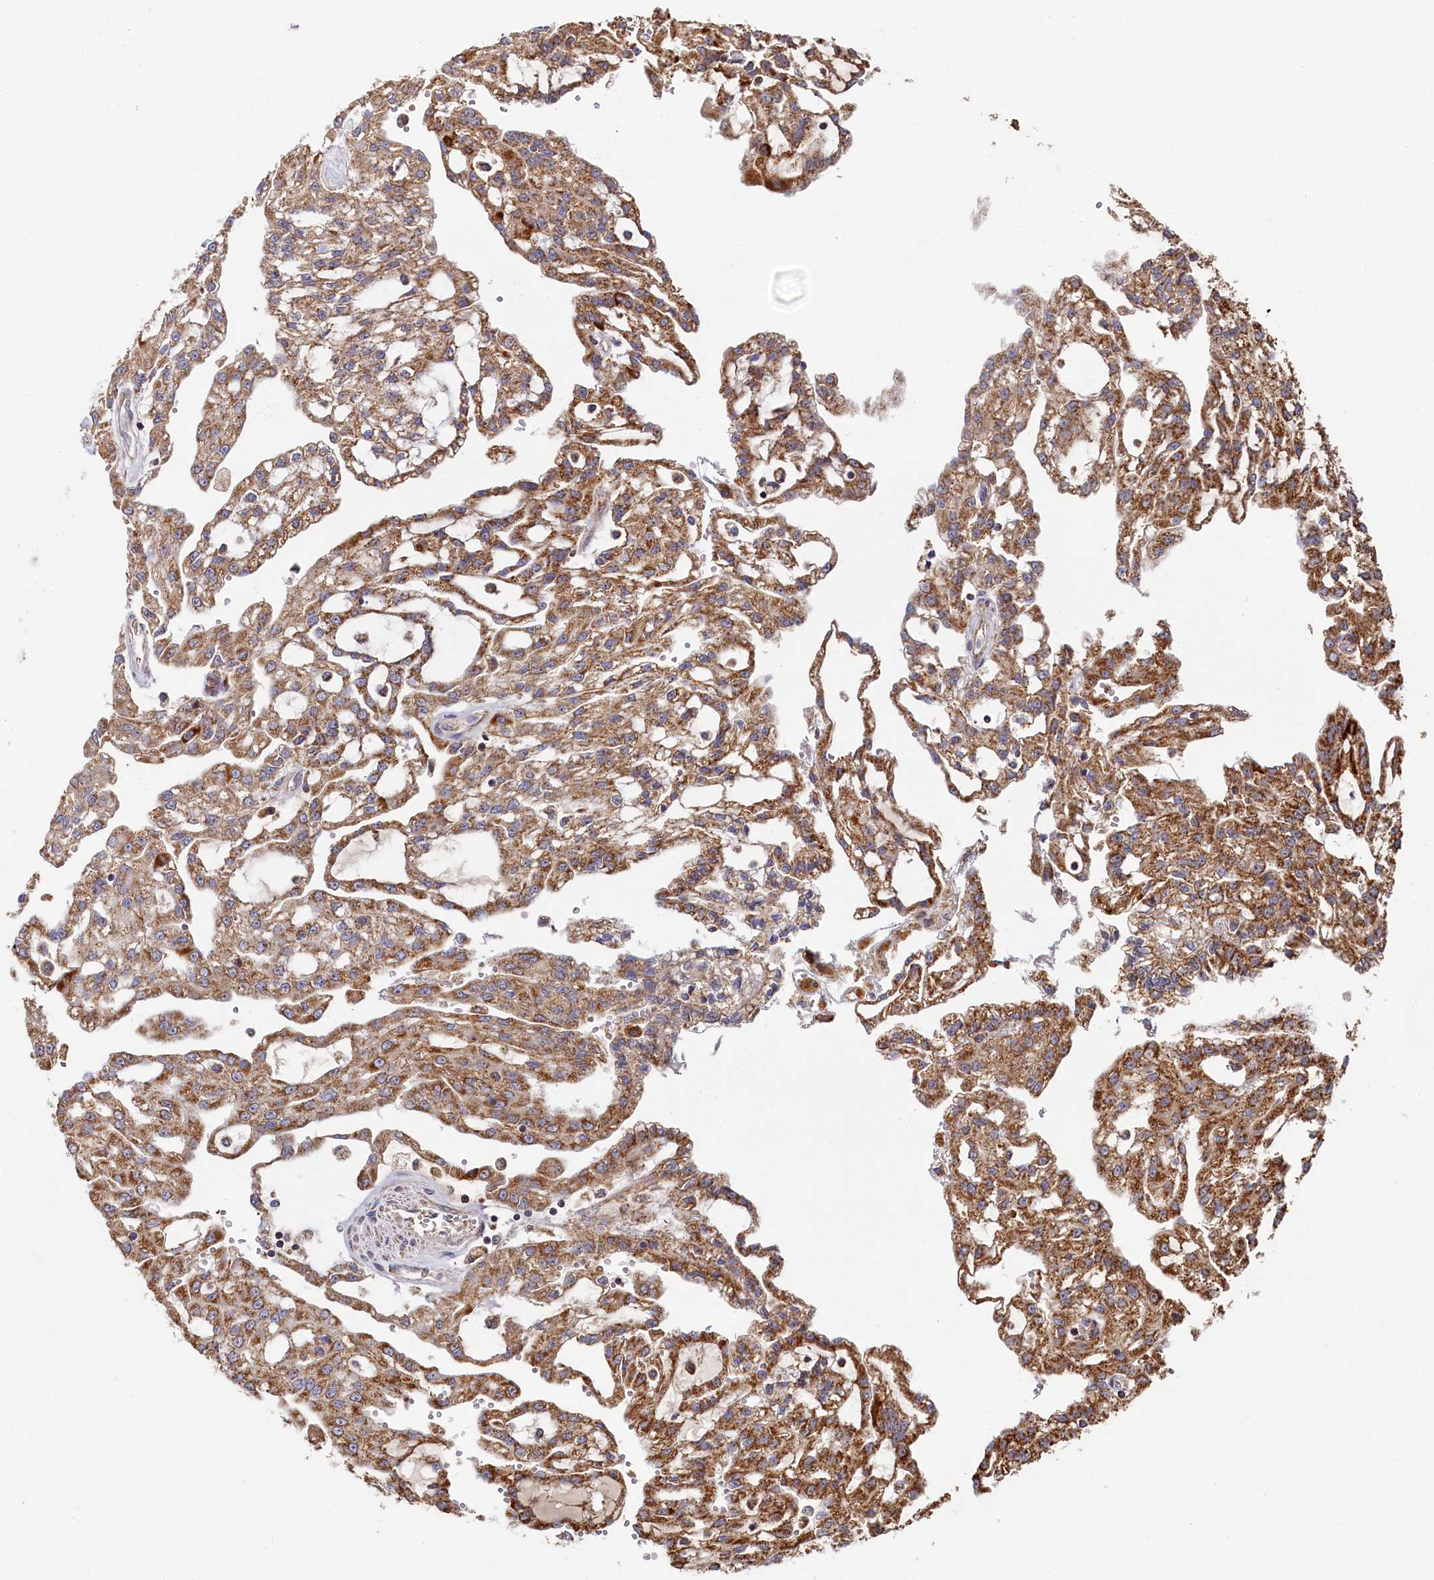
{"staining": {"intensity": "moderate", "quantity": ">75%", "location": "cytoplasmic/membranous"}, "tissue": "renal cancer", "cell_type": "Tumor cells", "image_type": "cancer", "snomed": [{"axis": "morphology", "description": "Adenocarcinoma, NOS"}, {"axis": "topography", "description": "Kidney"}], "caption": "Renal cancer (adenocarcinoma) stained with IHC demonstrates moderate cytoplasmic/membranous expression in approximately >75% of tumor cells.", "gene": "HAUS2", "patient": {"sex": "male", "age": 63}}